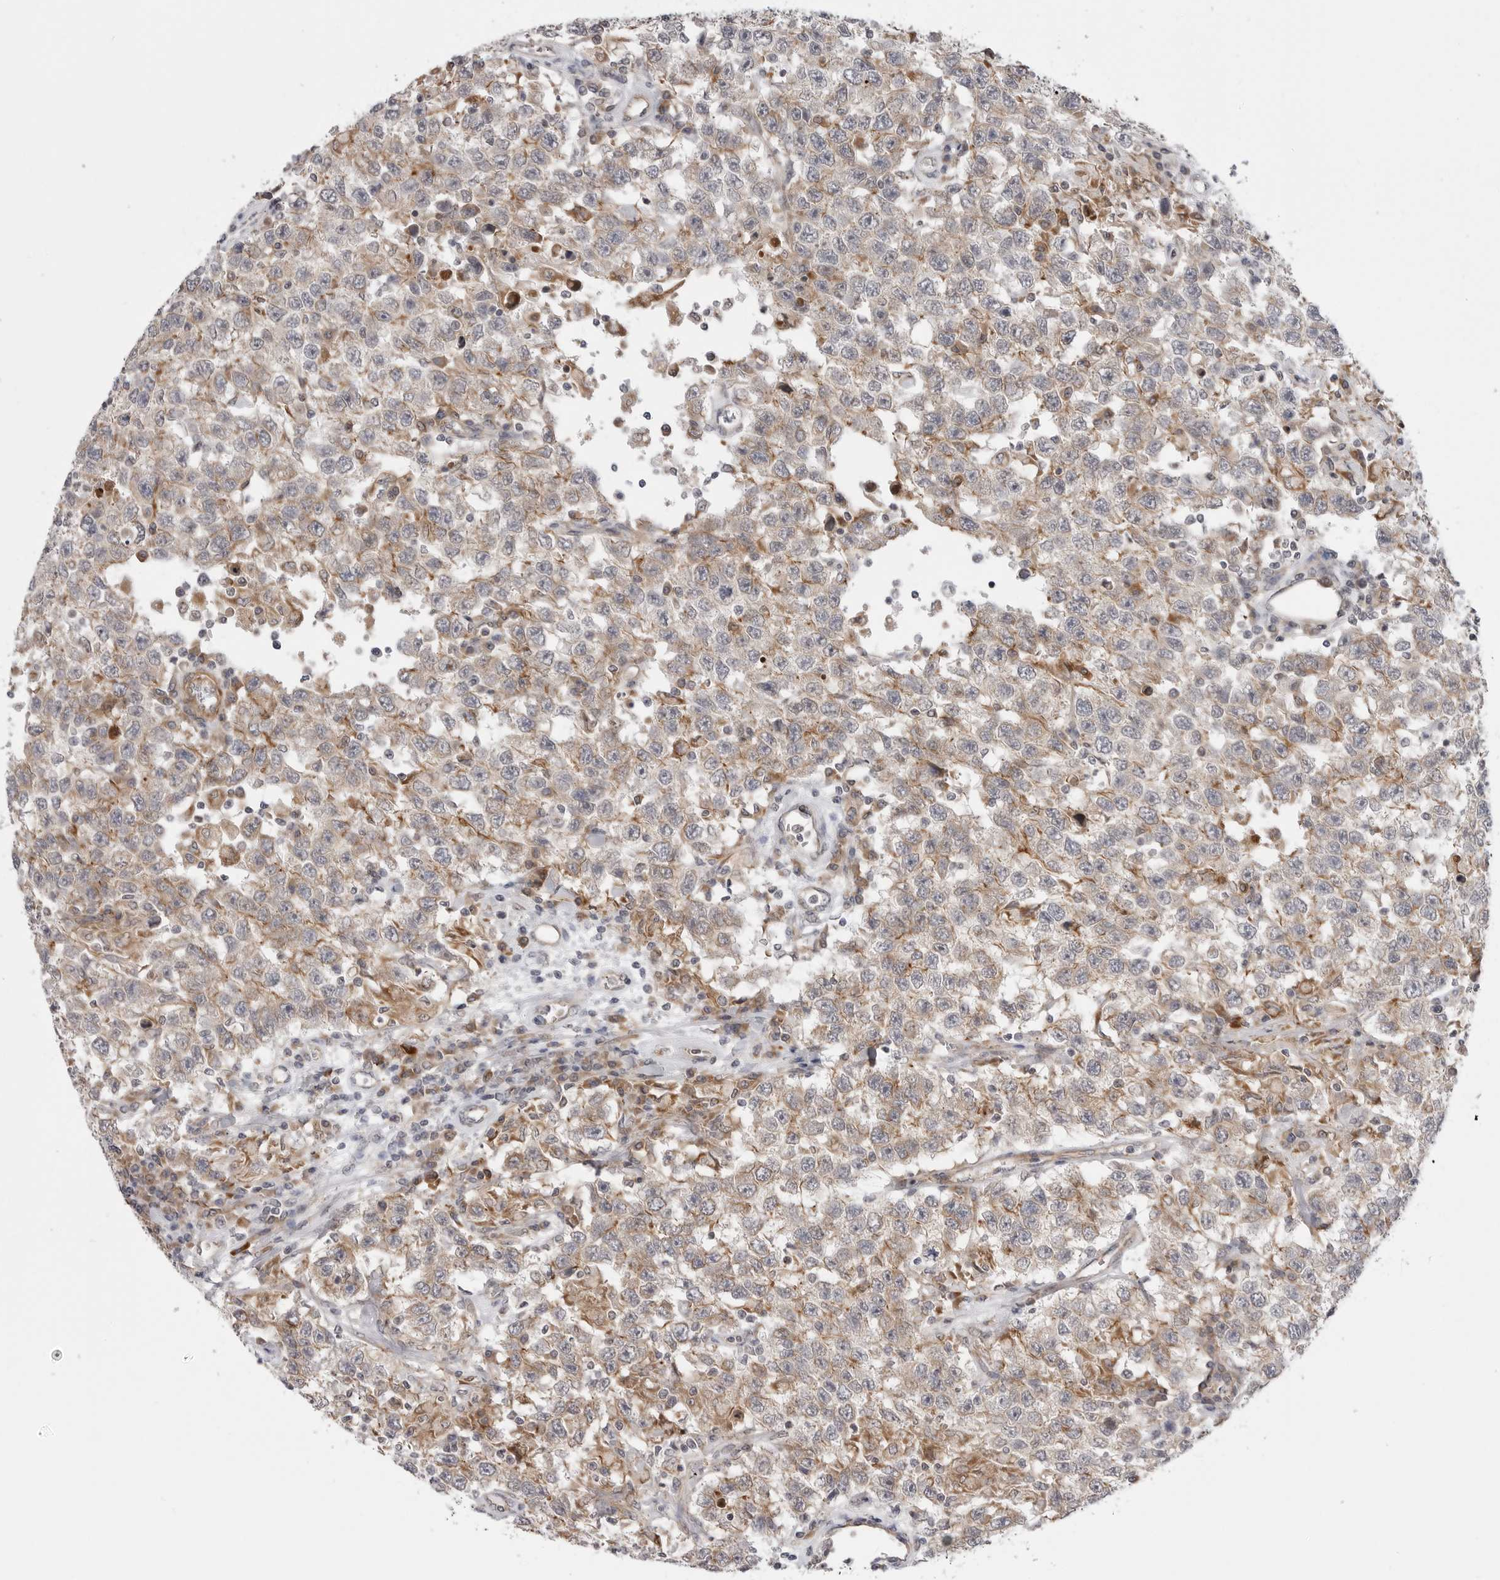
{"staining": {"intensity": "weak", "quantity": ">75%", "location": "cytoplasmic/membranous"}, "tissue": "testis cancer", "cell_type": "Tumor cells", "image_type": "cancer", "snomed": [{"axis": "morphology", "description": "Seminoma, NOS"}, {"axis": "topography", "description": "Testis"}], "caption": "An immunohistochemistry photomicrograph of tumor tissue is shown. Protein staining in brown labels weak cytoplasmic/membranous positivity in testis cancer within tumor cells.", "gene": "SCP2", "patient": {"sex": "male", "age": 41}}